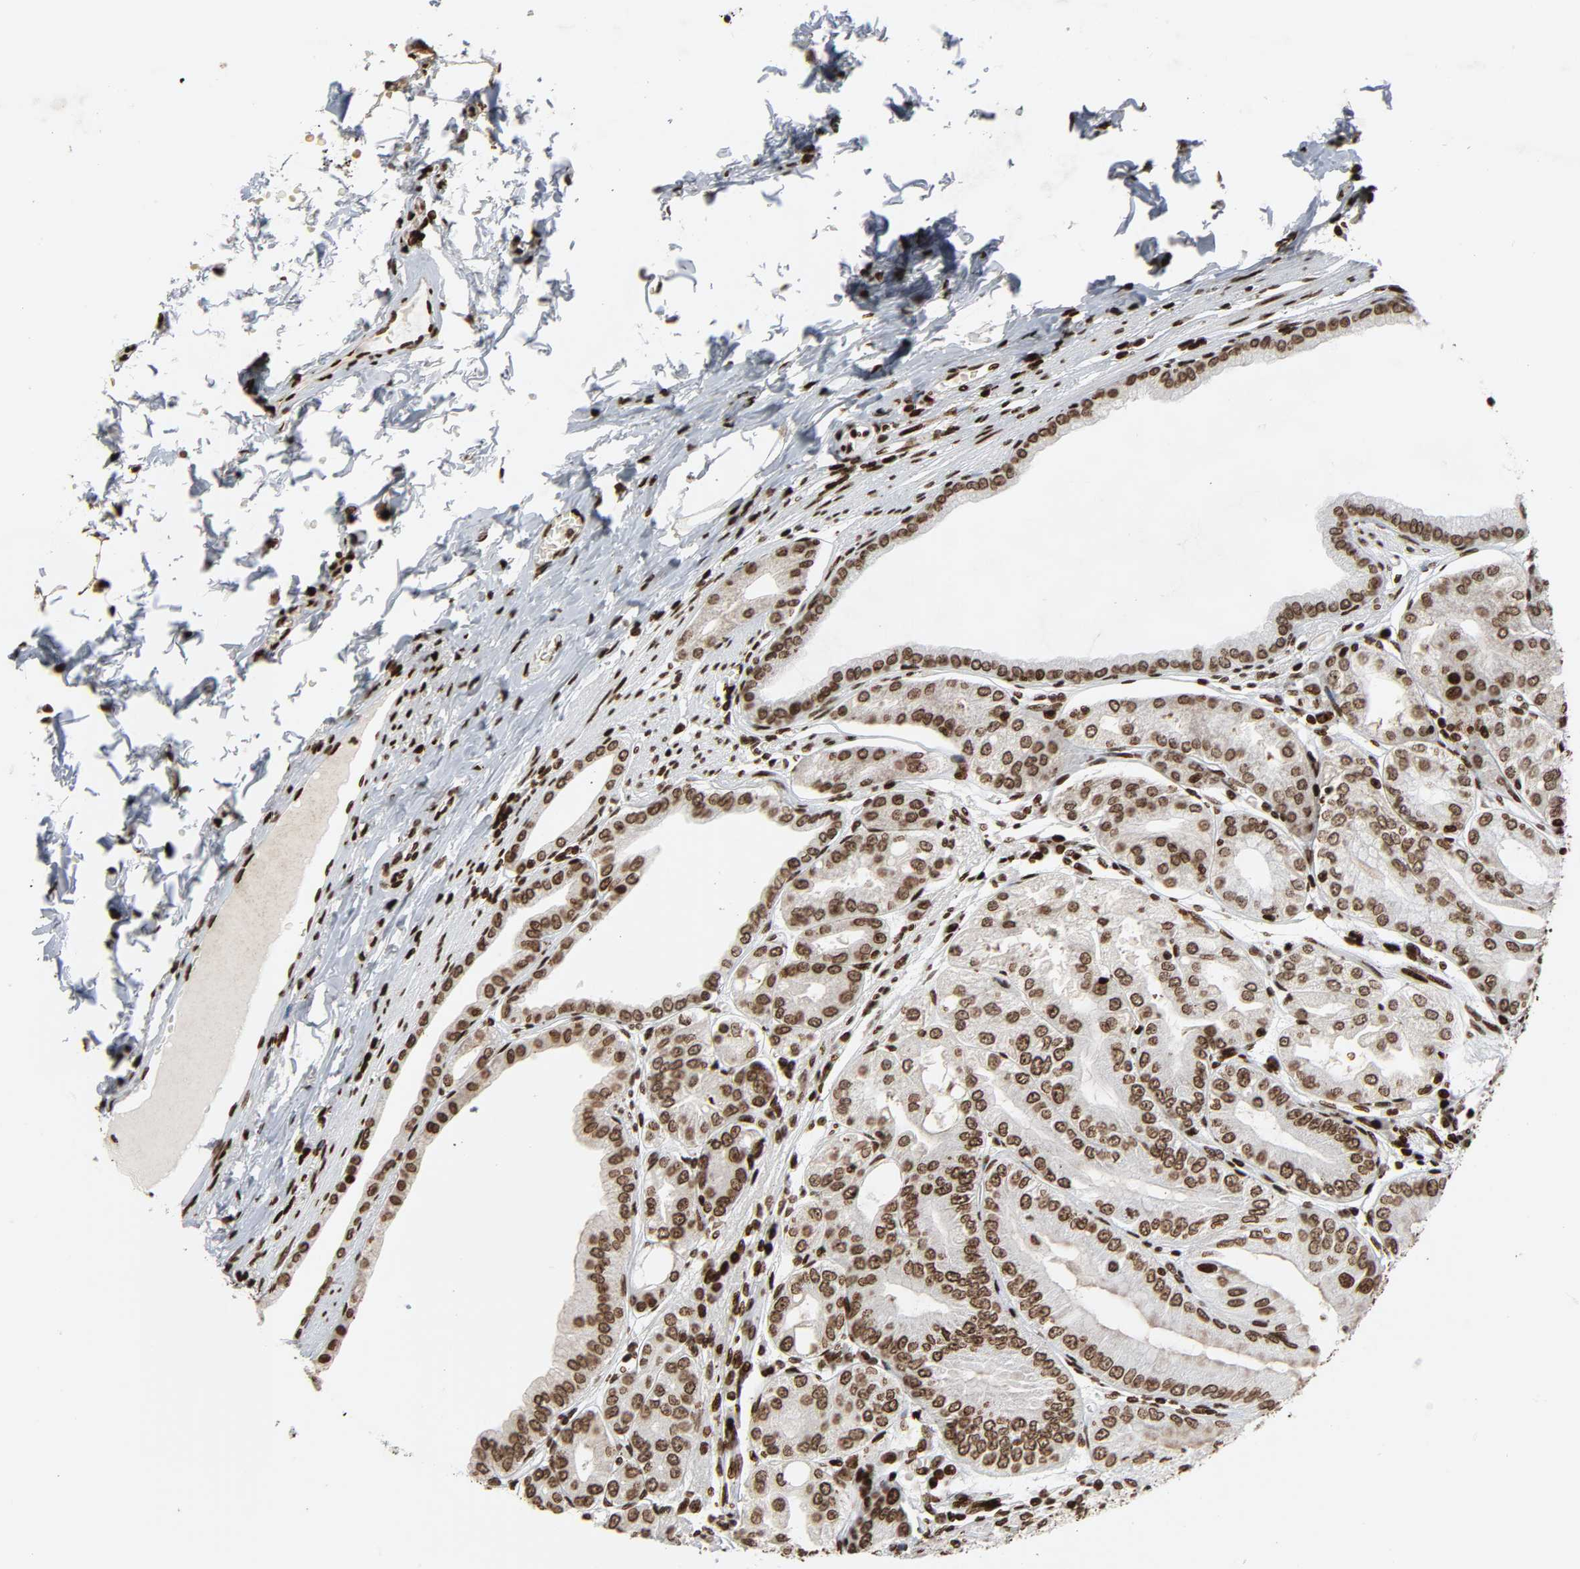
{"staining": {"intensity": "strong", "quantity": ">75%", "location": "nuclear"}, "tissue": "stomach", "cell_type": "Glandular cells", "image_type": "normal", "snomed": [{"axis": "morphology", "description": "Normal tissue, NOS"}, {"axis": "topography", "description": "Stomach, lower"}], "caption": "The micrograph shows immunohistochemical staining of benign stomach. There is strong nuclear expression is appreciated in approximately >75% of glandular cells.", "gene": "RXRA", "patient": {"sex": "male", "age": 71}}